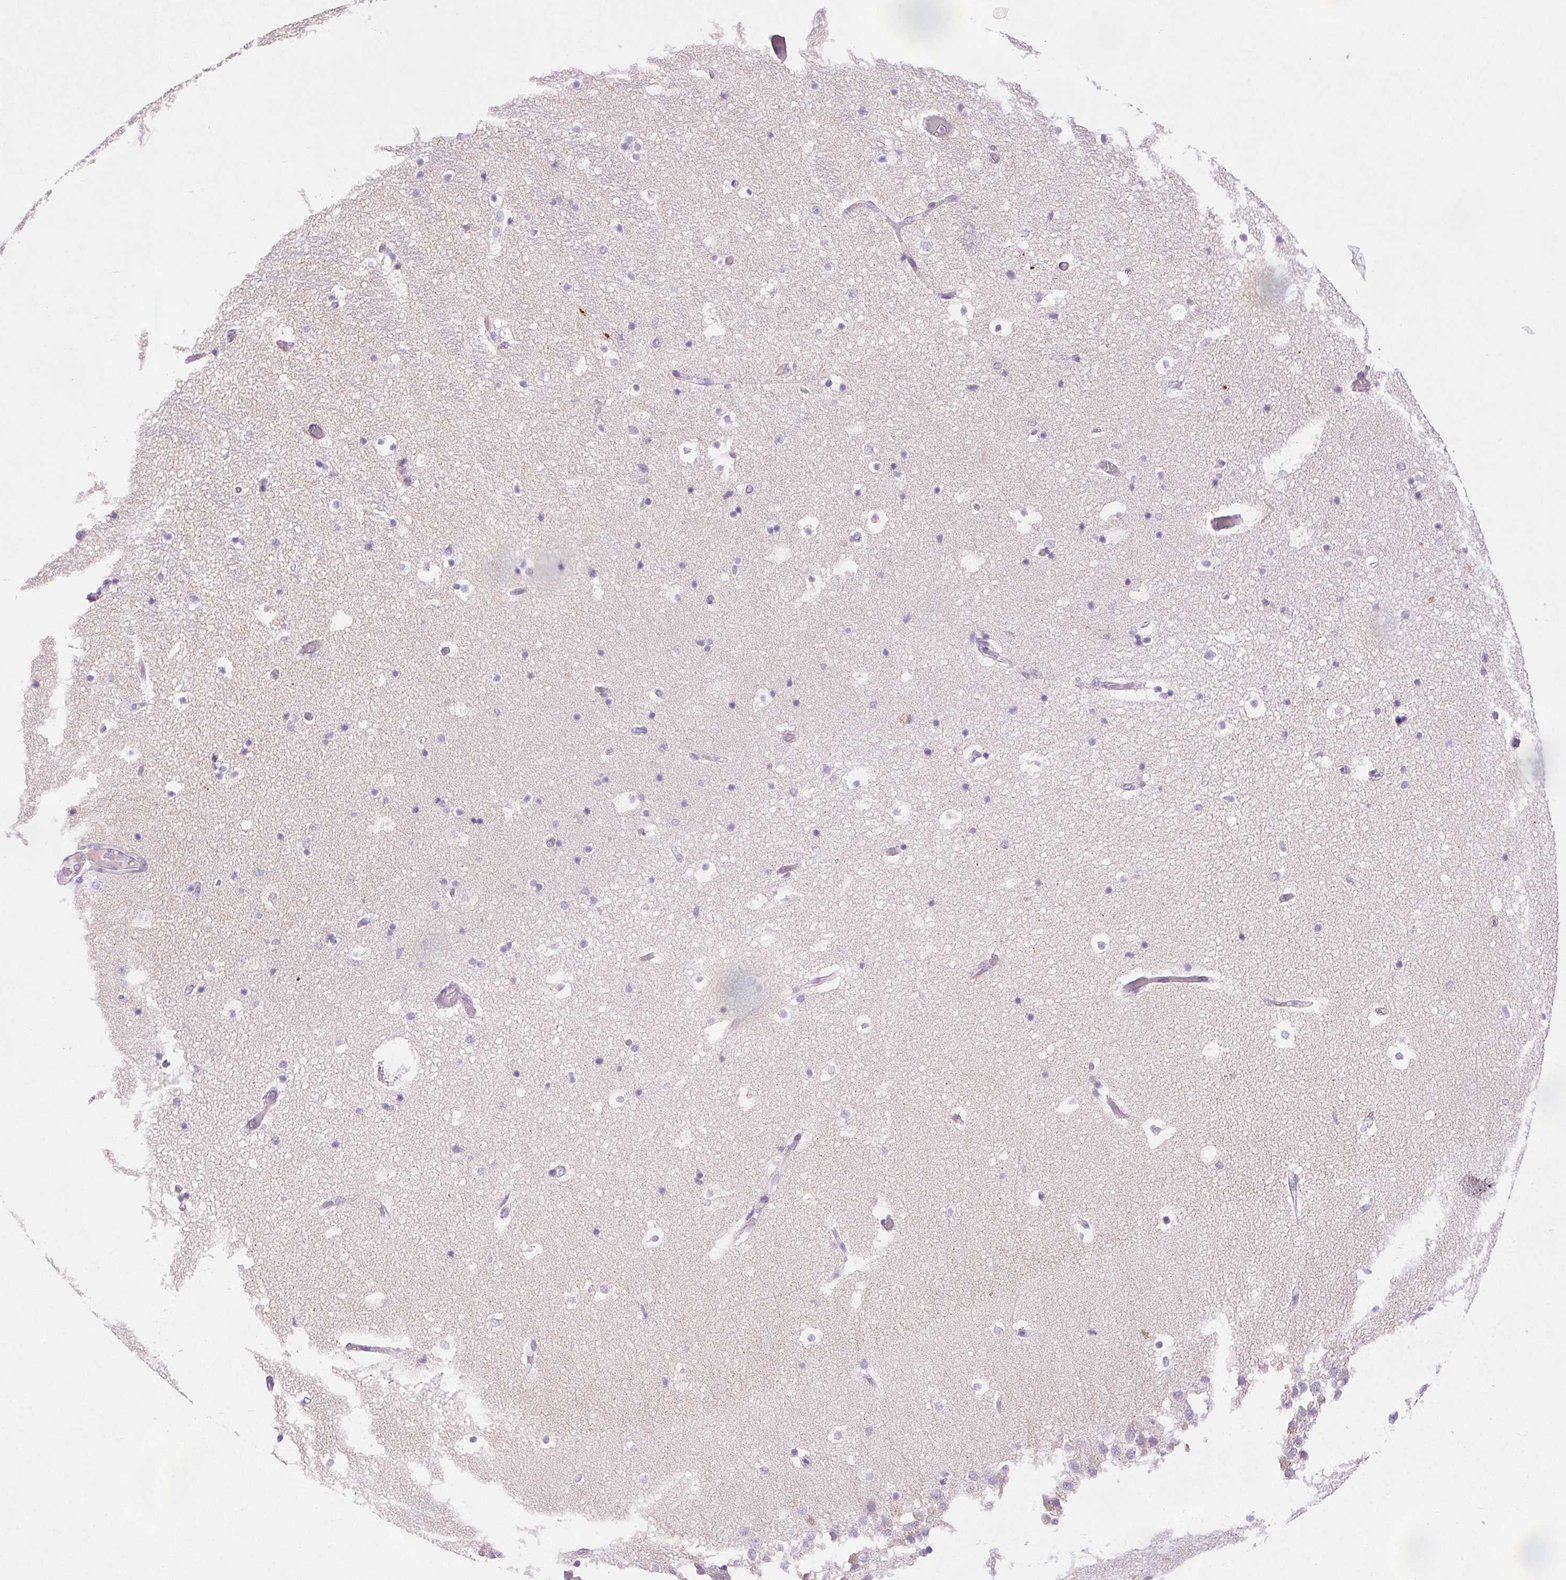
{"staining": {"intensity": "negative", "quantity": "none", "location": "none"}, "tissue": "hippocampus", "cell_type": "Glial cells", "image_type": "normal", "snomed": [{"axis": "morphology", "description": "Normal tissue, NOS"}, {"axis": "topography", "description": "Hippocampus"}], "caption": "This is an immunohistochemistry (IHC) image of benign hippocampus. There is no staining in glial cells.", "gene": "ARHGAP11B", "patient": {"sex": "male", "age": 26}}